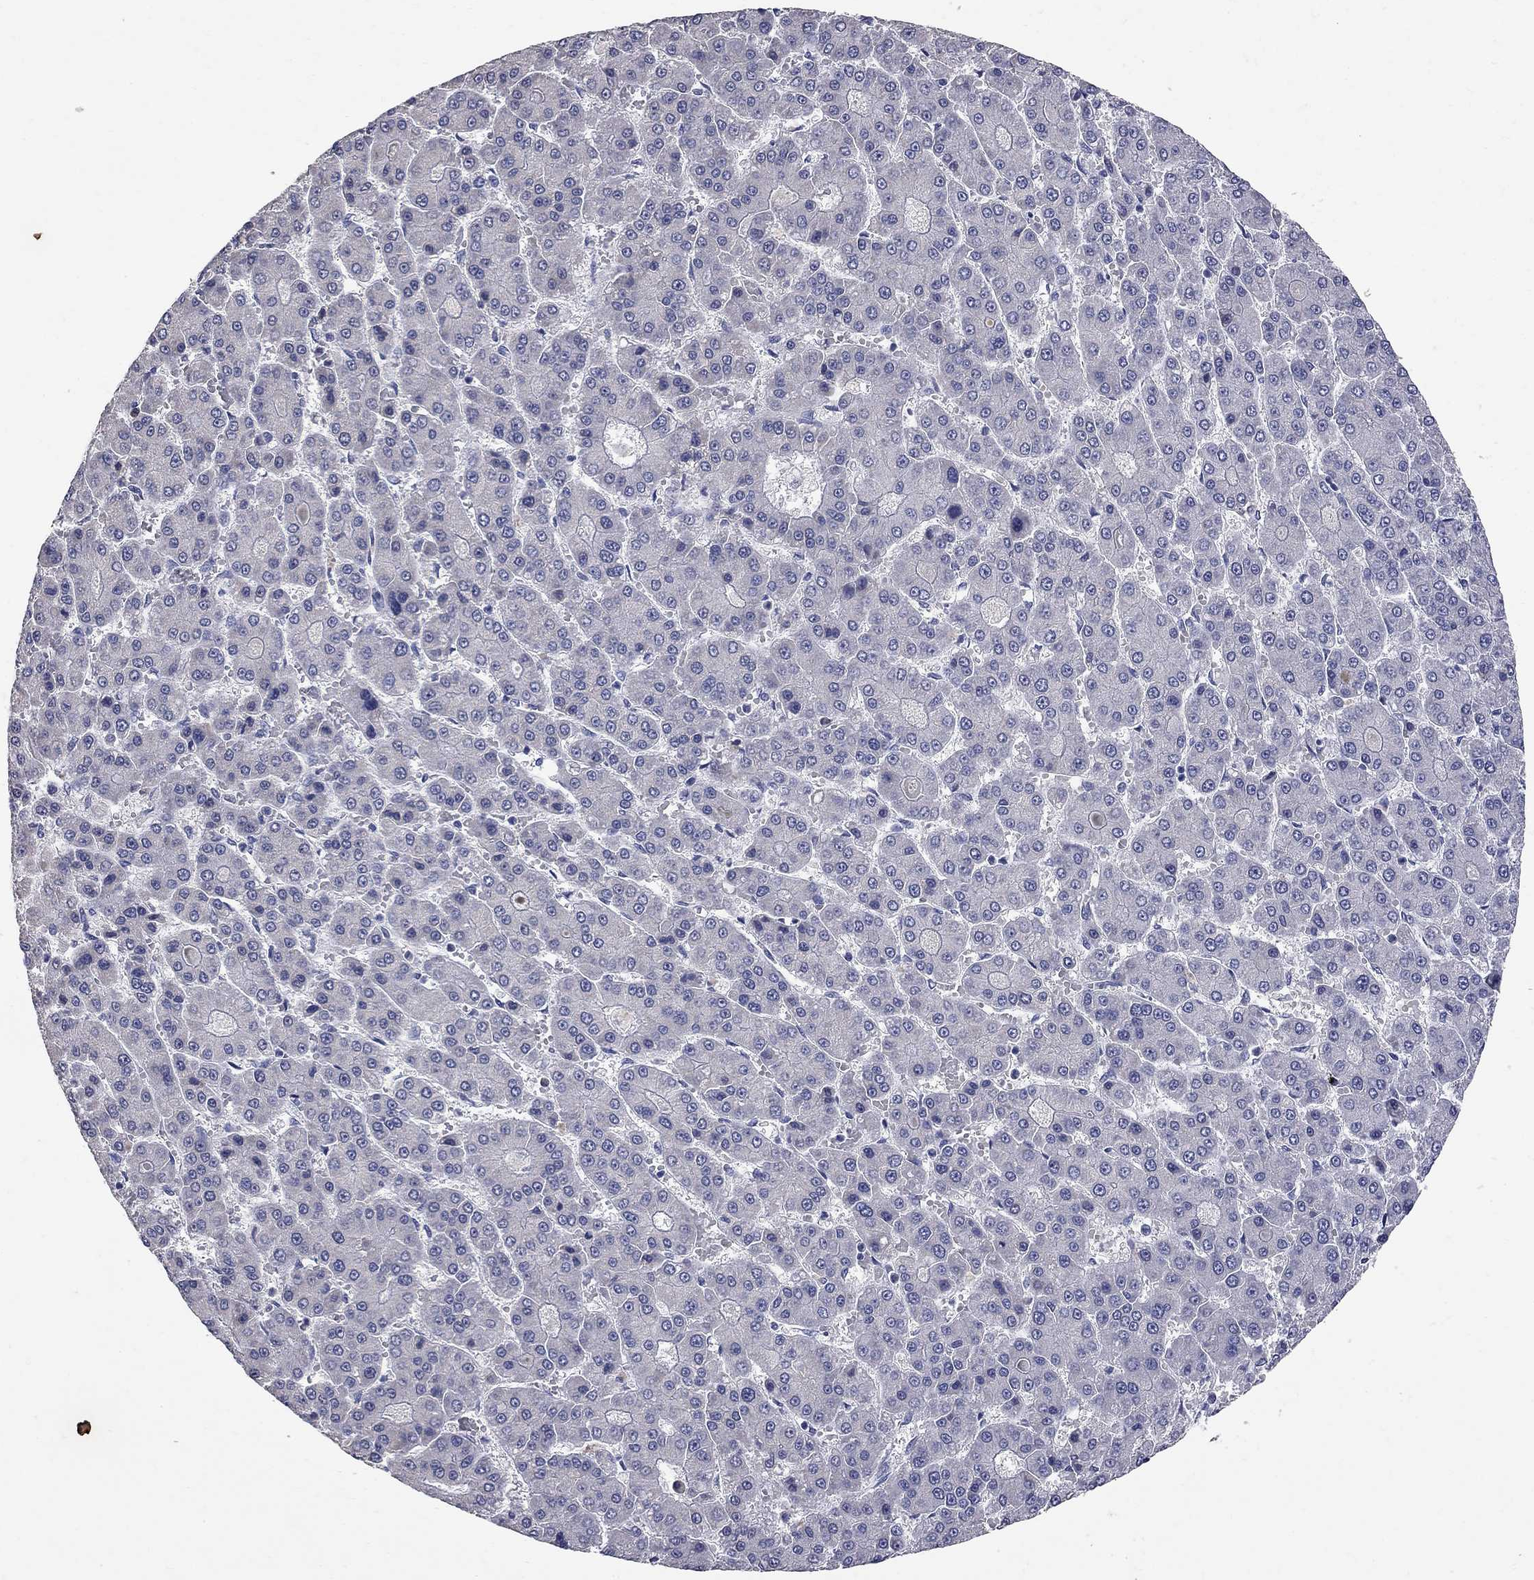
{"staining": {"intensity": "negative", "quantity": "none", "location": "none"}, "tissue": "liver cancer", "cell_type": "Tumor cells", "image_type": "cancer", "snomed": [{"axis": "morphology", "description": "Carcinoma, Hepatocellular, NOS"}, {"axis": "topography", "description": "Liver"}], "caption": "This is an IHC histopathology image of hepatocellular carcinoma (liver). There is no expression in tumor cells.", "gene": "NOS2", "patient": {"sex": "male", "age": 70}}